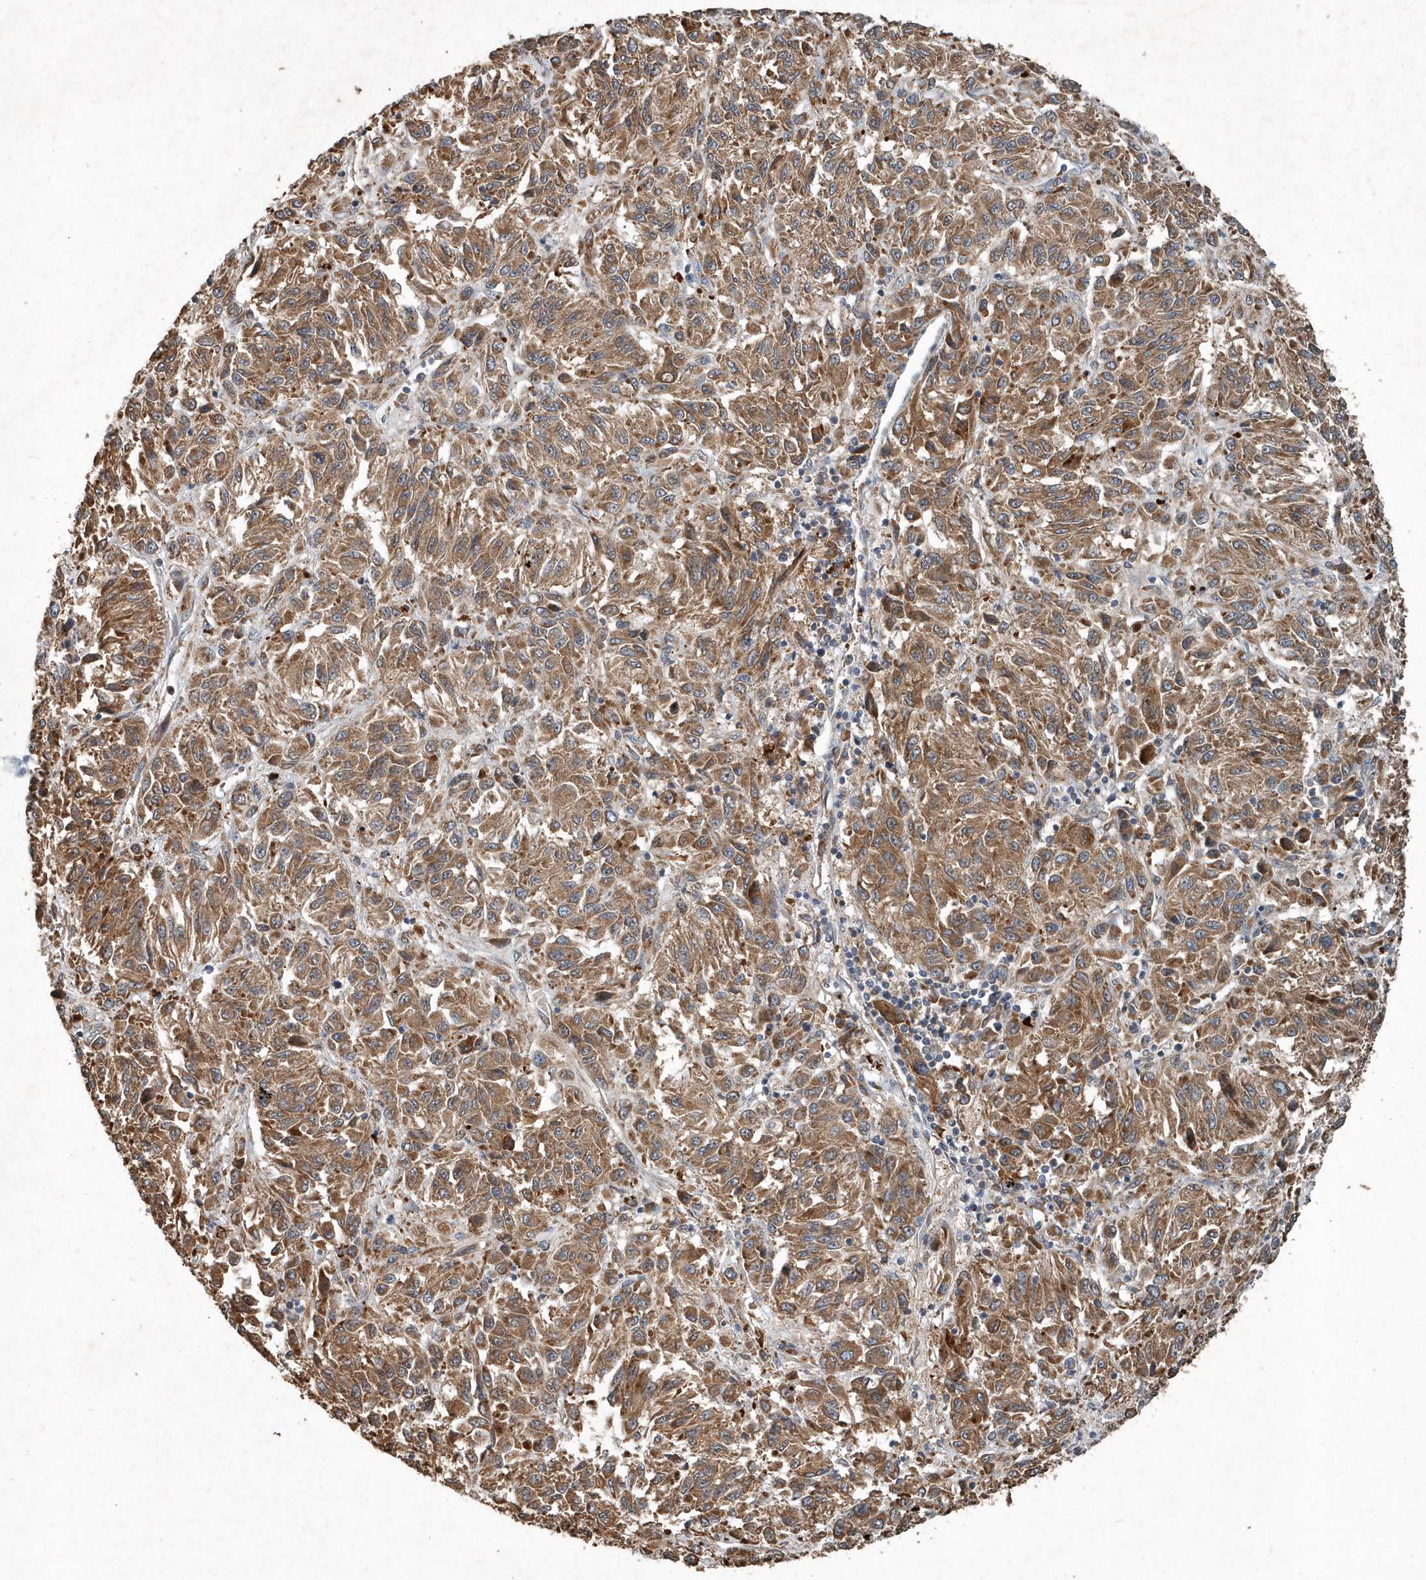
{"staining": {"intensity": "moderate", "quantity": ">75%", "location": "cytoplasmic/membranous"}, "tissue": "melanoma", "cell_type": "Tumor cells", "image_type": "cancer", "snomed": [{"axis": "morphology", "description": "Malignant melanoma, Metastatic site"}, {"axis": "topography", "description": "Lung"}], "caption": "Malignant melanoma (metastatic site) was stained to show a protein in brown. There is medium levels of moderate cytoplasmic/membranous staining in about >75% of tumor cells.", "gene": "SCFD2", "patient": {"sex": "male", "age": 64}}